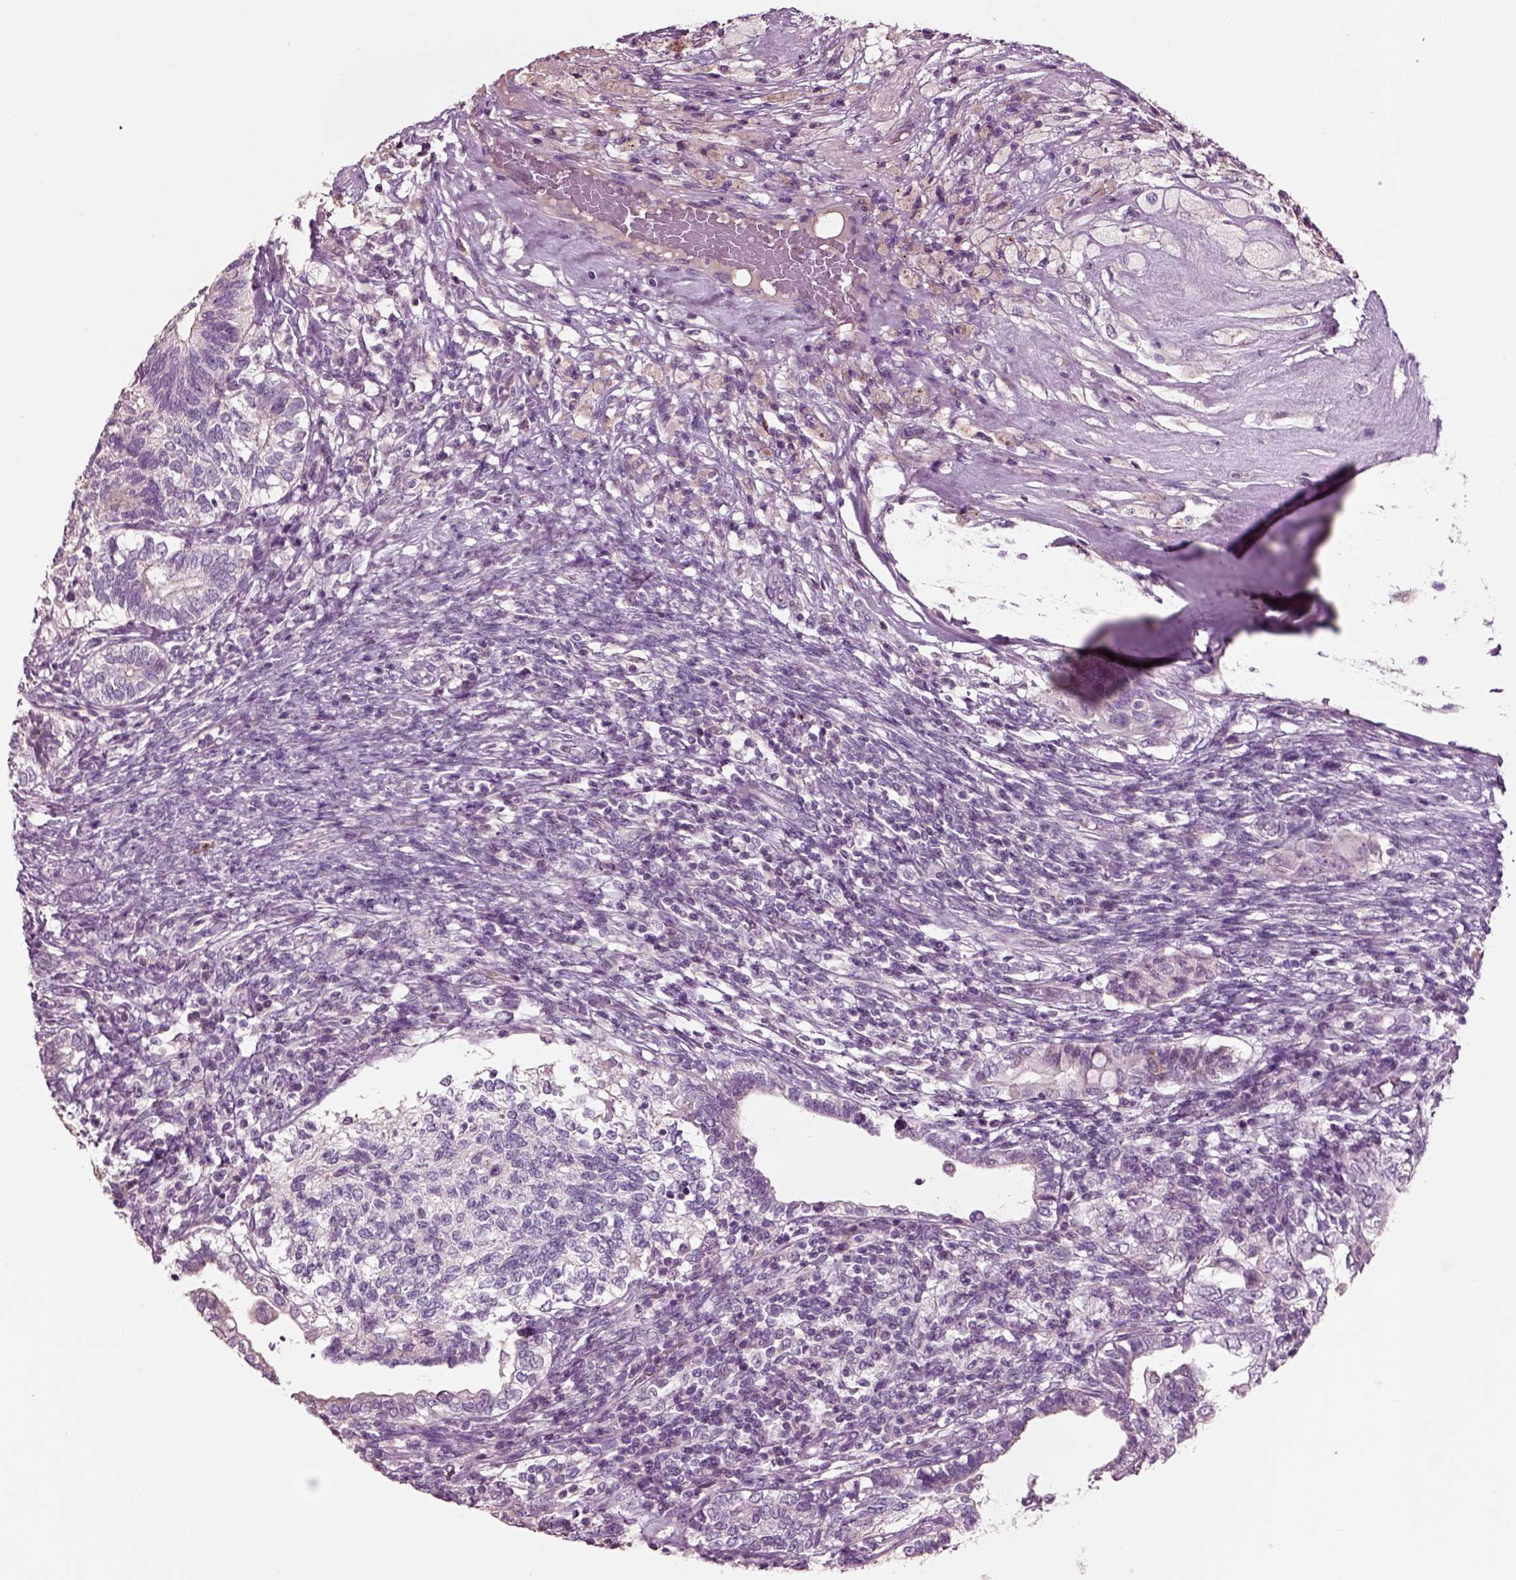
{"staining": {"intensity": "negative", "quantity": "none", "location": "none"}, "tissue": "testis cancer", "cell_type": "Tumor cells", "image_type": "cancer", "snomed": [{"axis": "morphology", "description": "Seminoma, NOS"}, {"axis": "morphology", "description": "Carcinoma, Embryonal, NOS"}, {"axis": "topography", "description": "Testis"}], "caption": "This is an immunohistochemistry (IHC) image of embryonal carcinoma (testis). There is no staining in tumor cells.", "gene": "CHGB", "patient": {"sex": "male", "age": 41}}